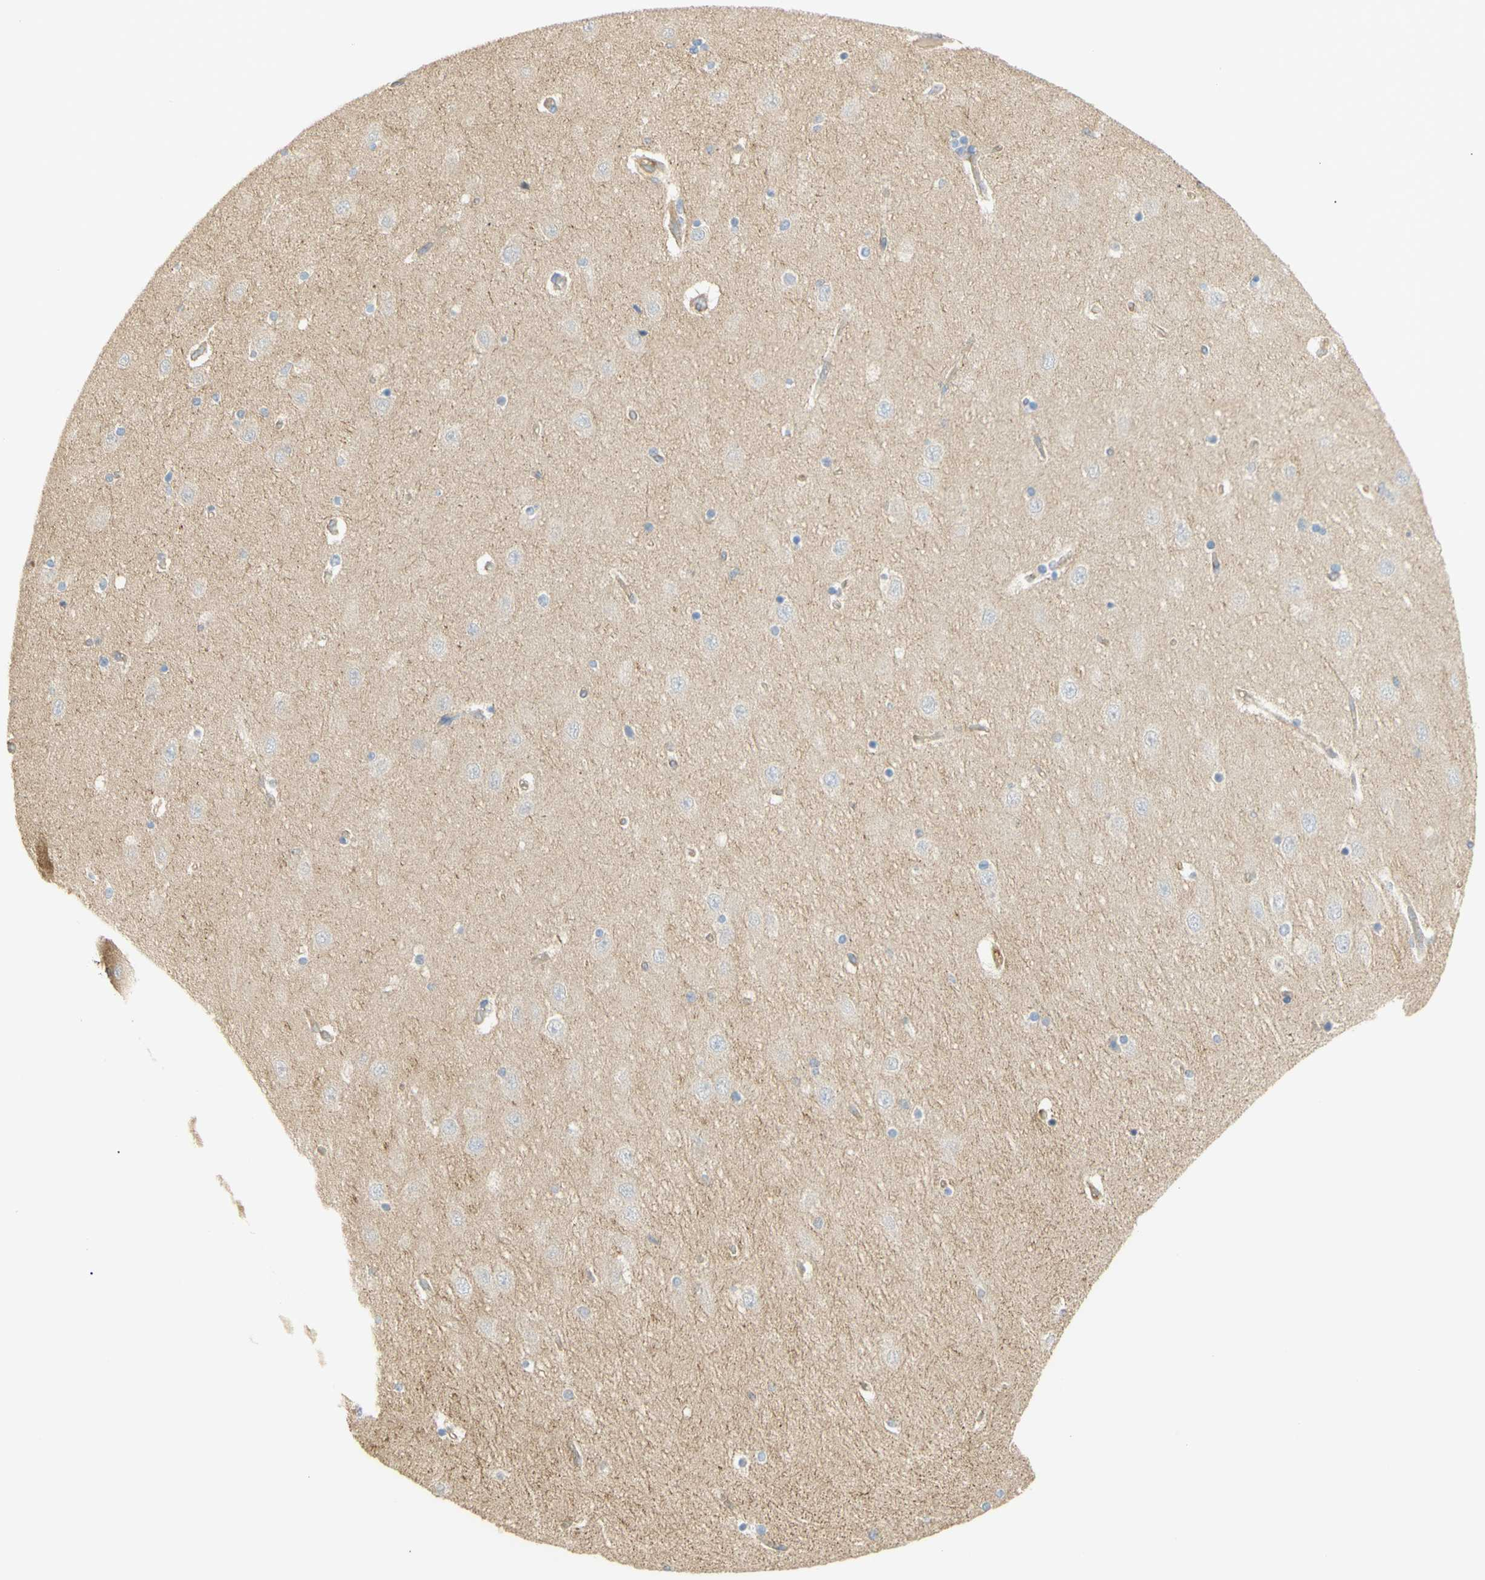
{"staining": {"intensity": "negative", "quantity": "none", "location": "none"}, "tissue": "hippocampus", "cell_type": "Glial cells", "image_type": "normal", "snomed": [{"axis": "morphology", "description": "Normal tissue, NOS"}, {"axis": "topography", "description": "Hippocampus"}], "caption": "A high-resolution photomicrograph shows immunohistochemistry (IHC) staining of normal hippocampus, which shows no significant positivity in glial cells. (Brightfield microscopy of DAB (3,3'-diaminobenzidine) IHC at high magnification).", "gene": "KCNE4", "patient": {"sex": "female", "age": 54}}